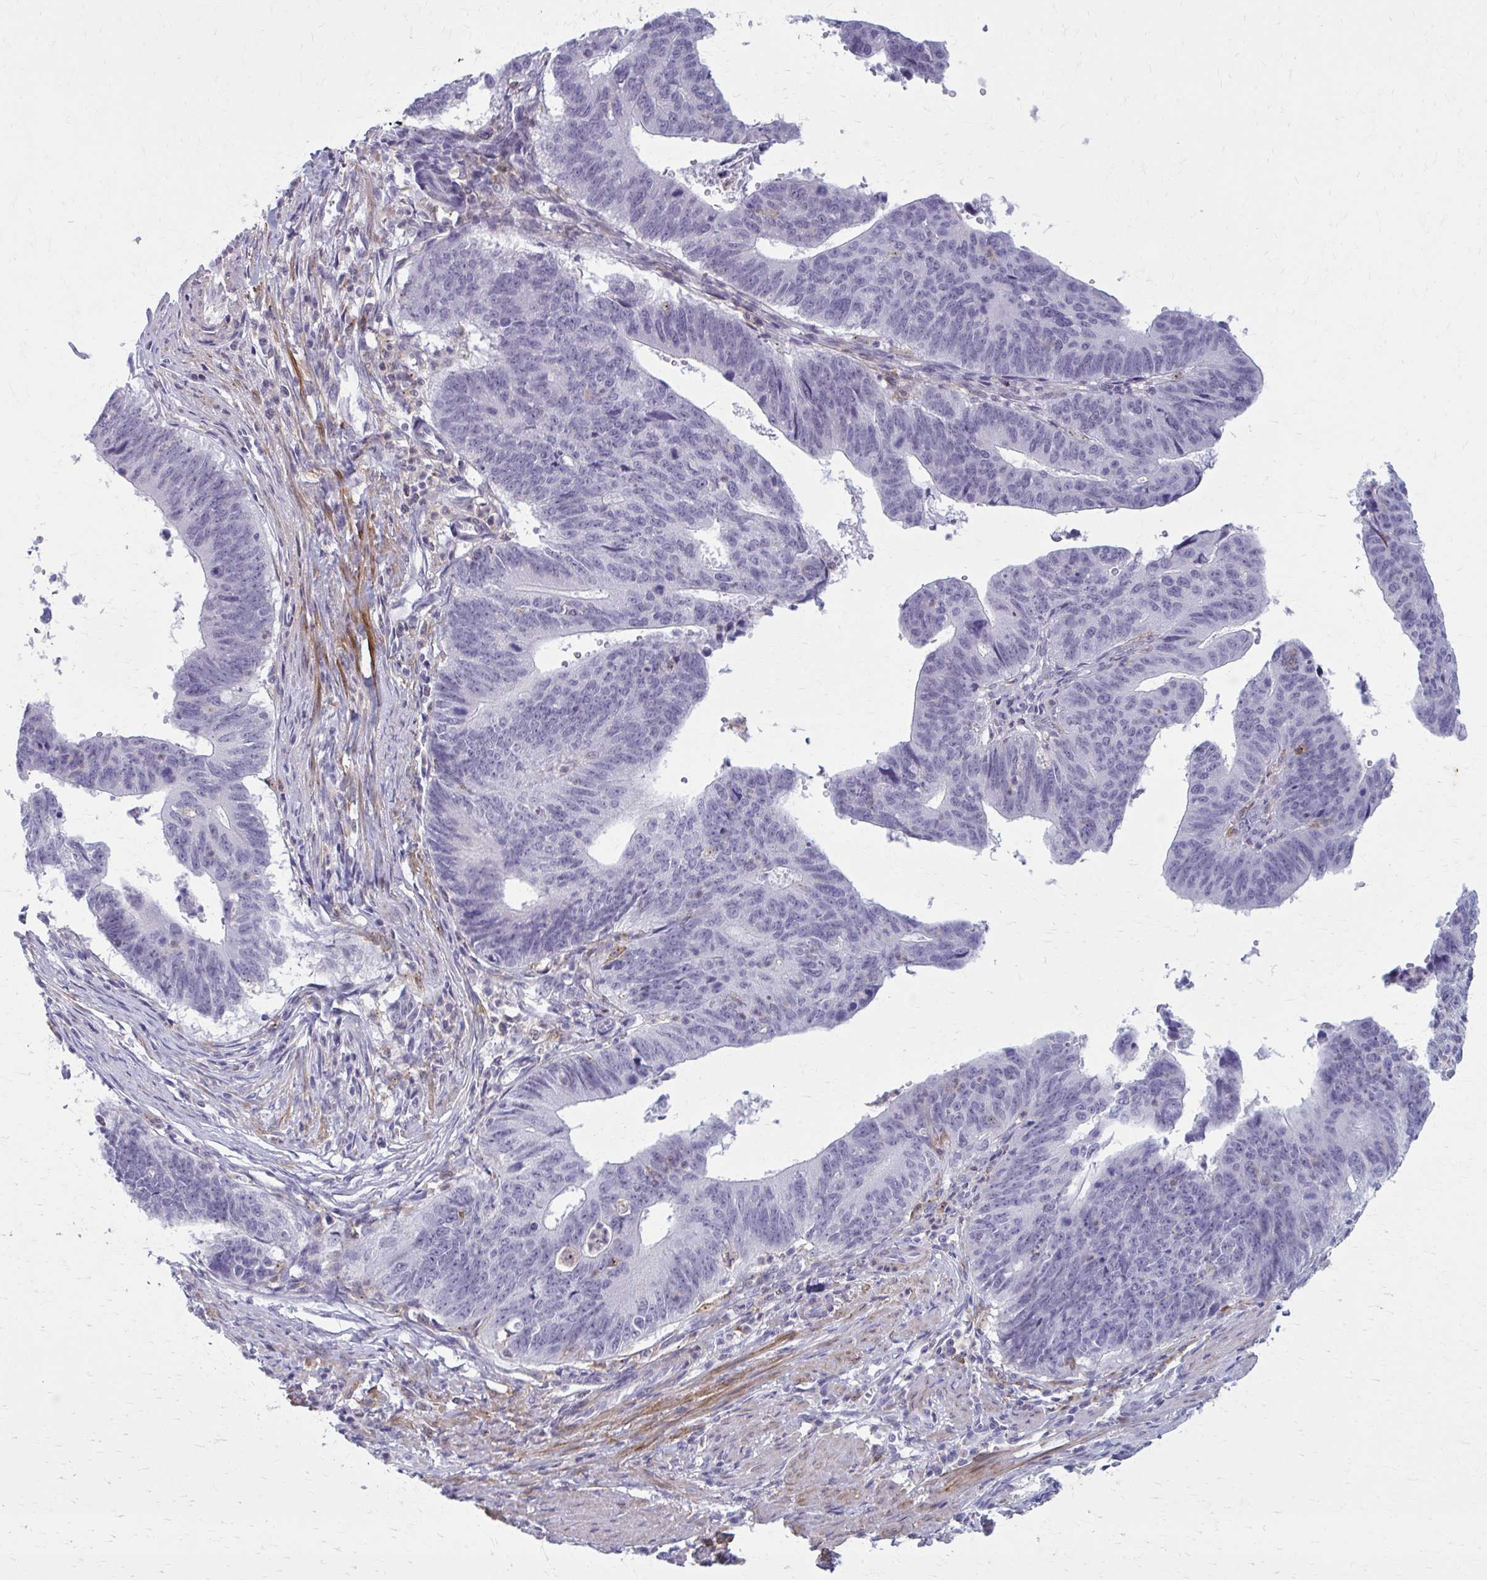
{"staining": {"intensity": "negative", "quantity": "none", "location": "none"}, "tissue": "stomach cancer", "cell_type": "Tumor cells", "image_type": "cancer", "snomed": [{"axis": "morphology", "description": "Adenocarcinoma, NOS"}, {"axis": "topography", "description": "Stomach"}], "caption": "Histopathology image shows no significant protein expression in tumor cells of stomach adenocarcinoma.", "gene": "CARD9", "patient": {"sex": "male", "age": 59}}